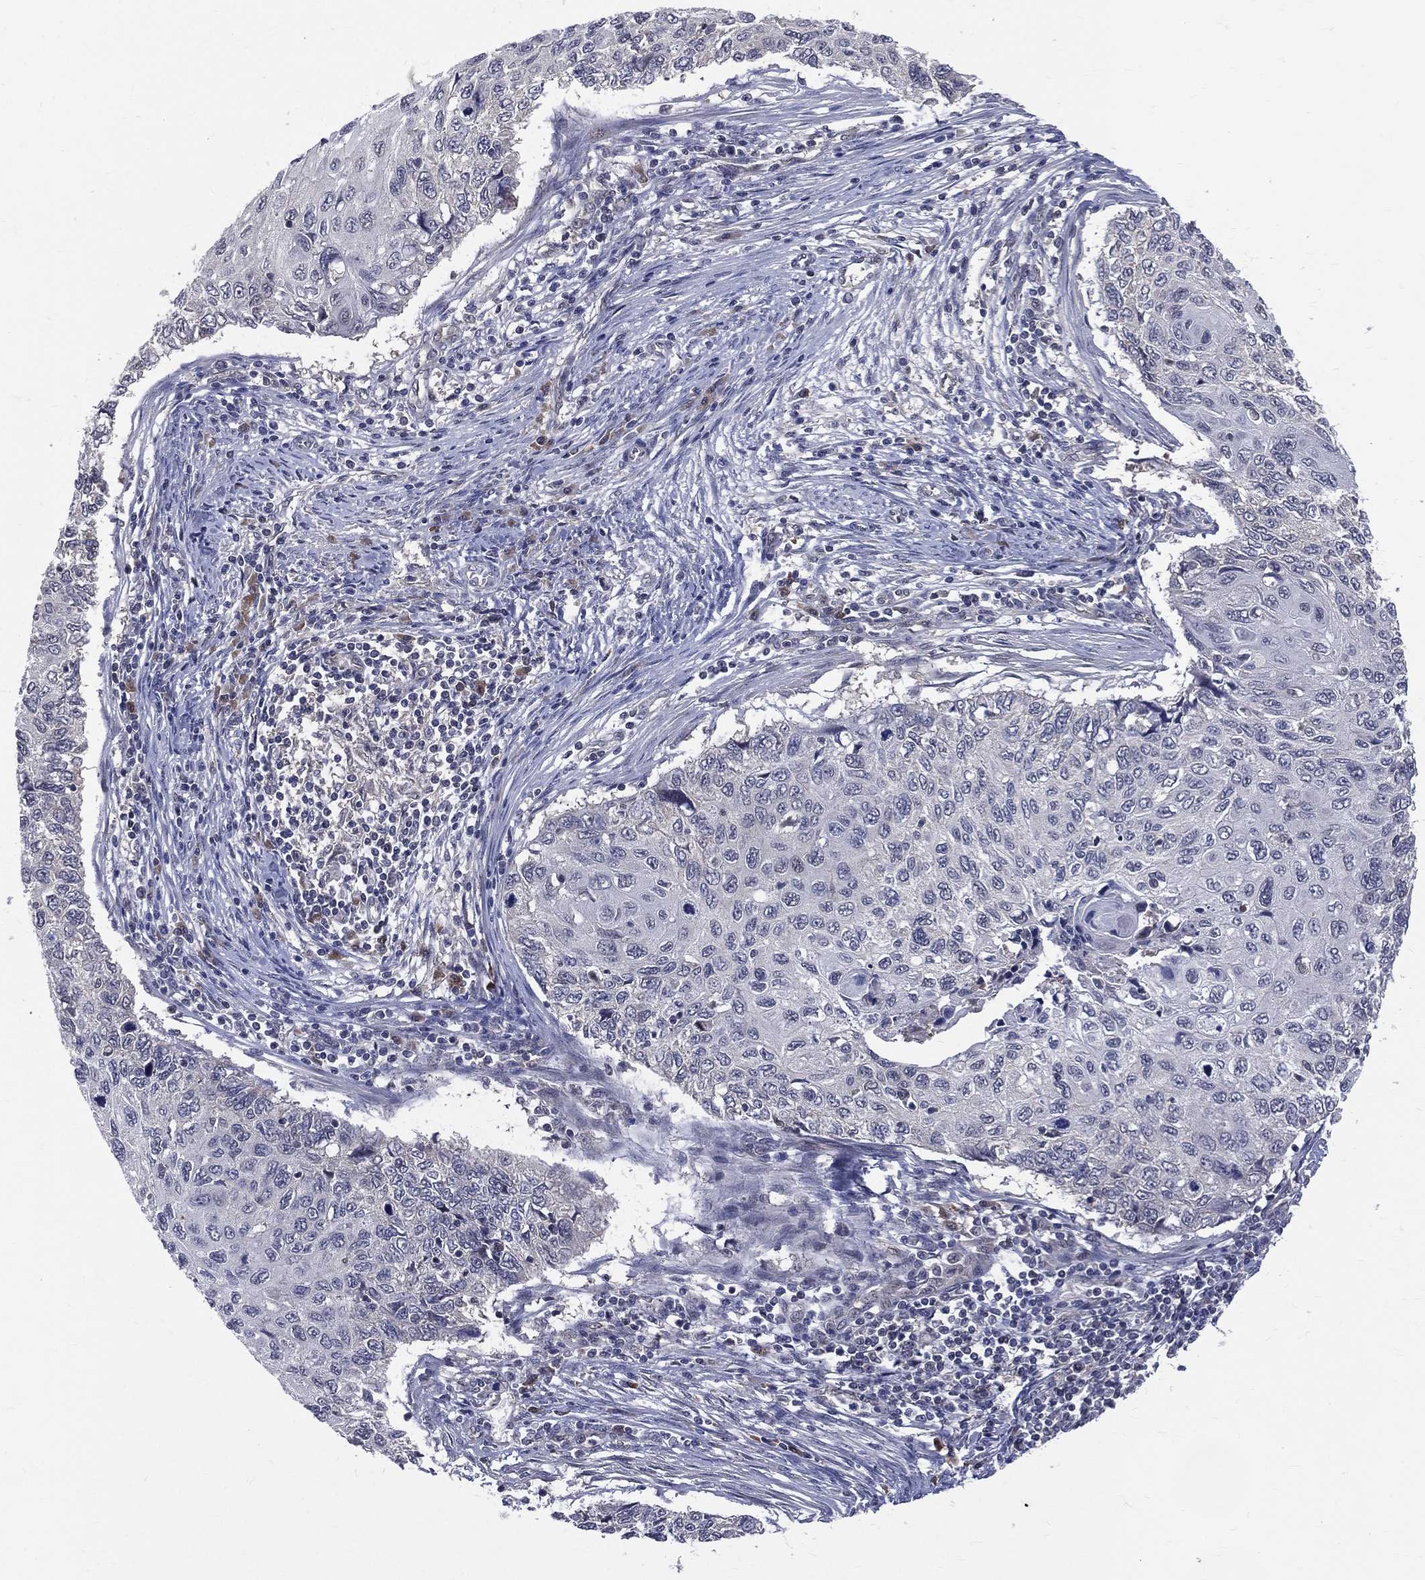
{"staining": {"intensity": "negative", "quantity": "none", "location": "none"}, "tissue": "cervical cancer", "cell_type": "Tumor cells", "image_type": "cancer", "snomed": [{"axis": "morphology", "description": "Squamous cell carcinoma, NOS"}, {"axis": "topography", "description": "Cervix"}], "caption": "This is a photomicrograph of IHC staining of cervical cancer (squamous cell carcinoma), which shows no positivity in tumor cells.", "gene": "DLG4", "patient": {"sex": "female", "age": 70}}